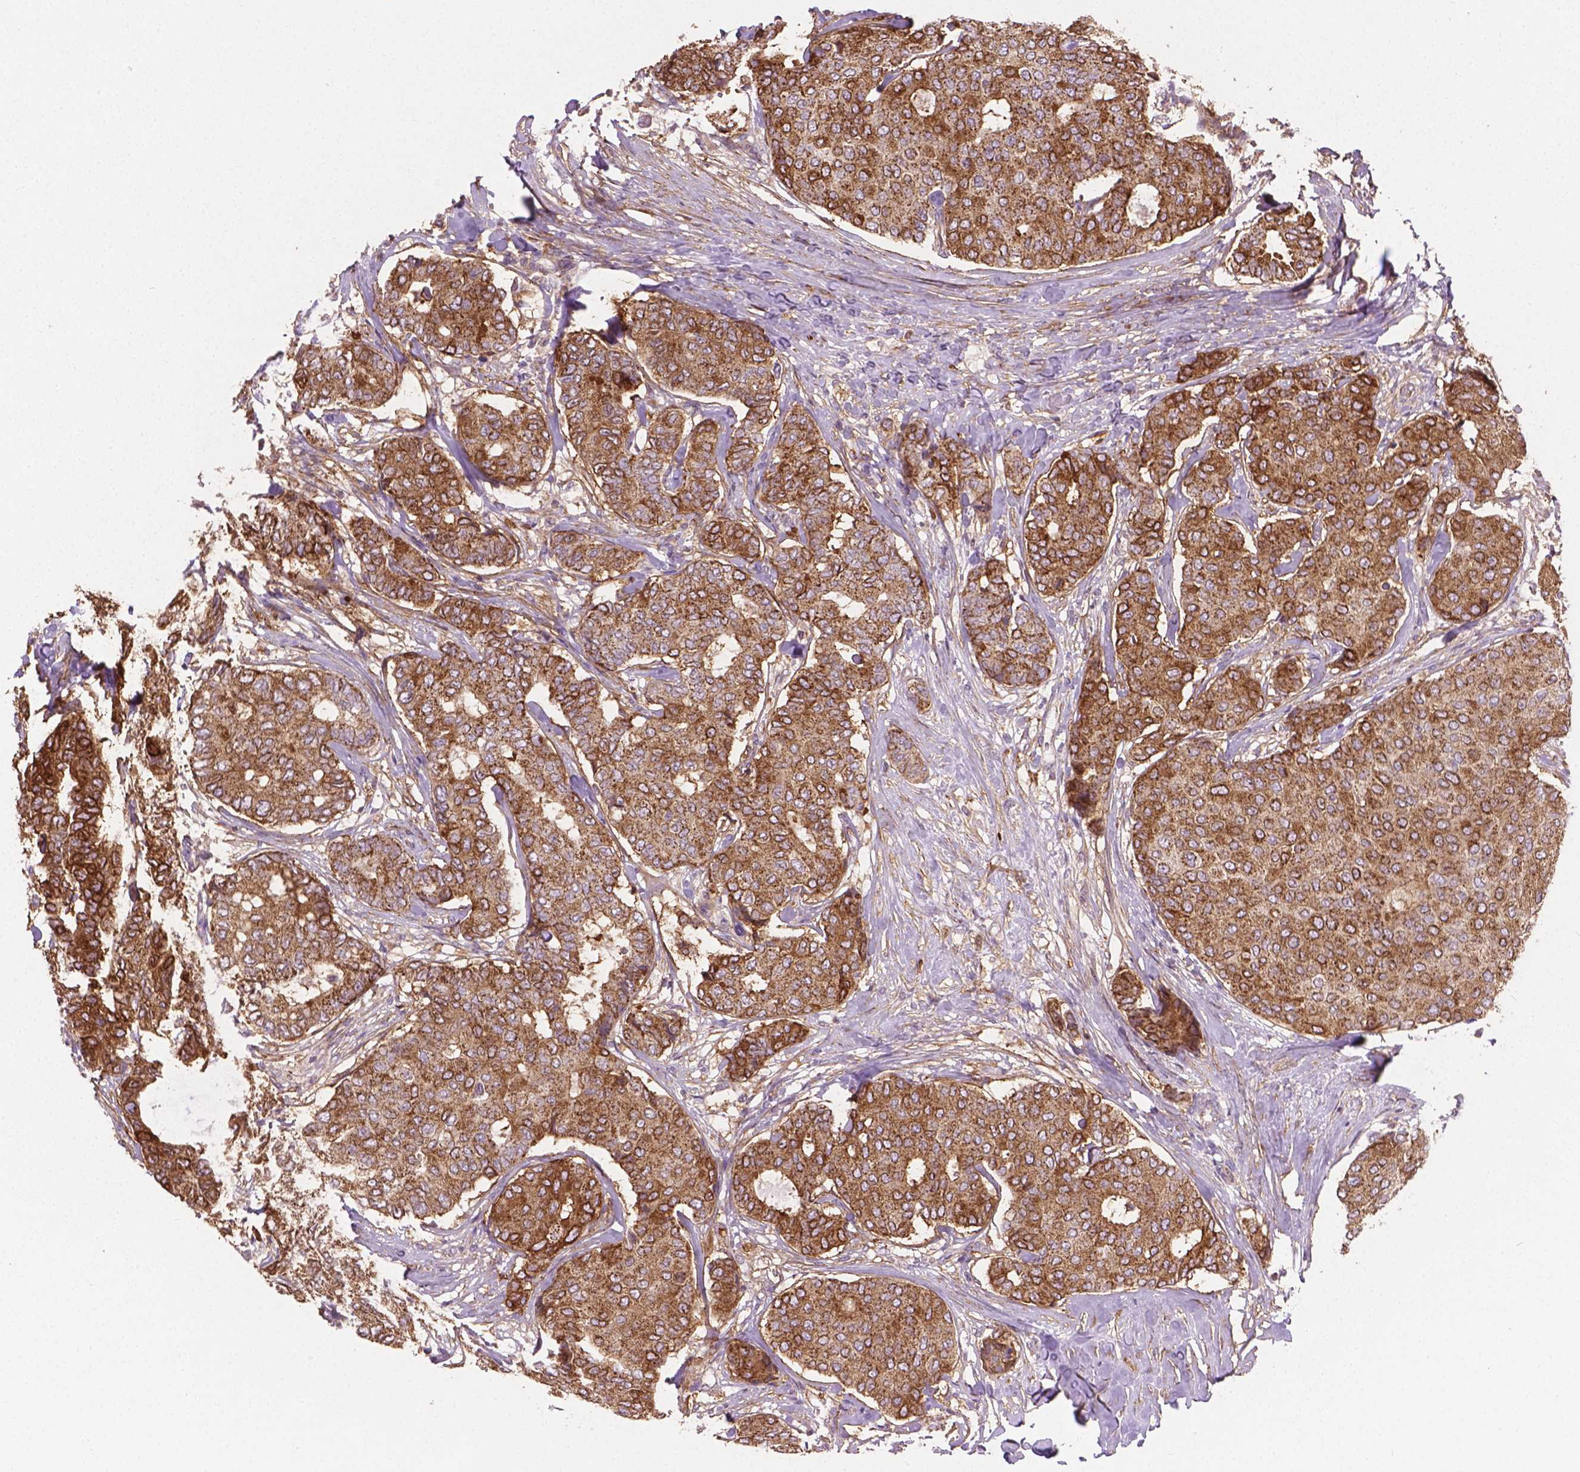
{"staining": {"intensity": "moderate", "quantity": ">75%", "location": "cytoplasmic/membranous"}, "tissue": "breast cancer", "cell_type": "Tumor cells", "image_type": "cancer", "snomed": [{"axis": "morphology", "description": "Duct carcinoma"}, {"axis": "topography", "description": "Breast"}], "caption": "Tumor cells show medium levels of moderate cytoplasmic/membranous positivity in approximately >75% of cells in human breast cancer. (Brightfield microscopy of DAB IHC at high magnification).", "gene": "TCAF1", "patient": {"sex": "female", "age": 75}}